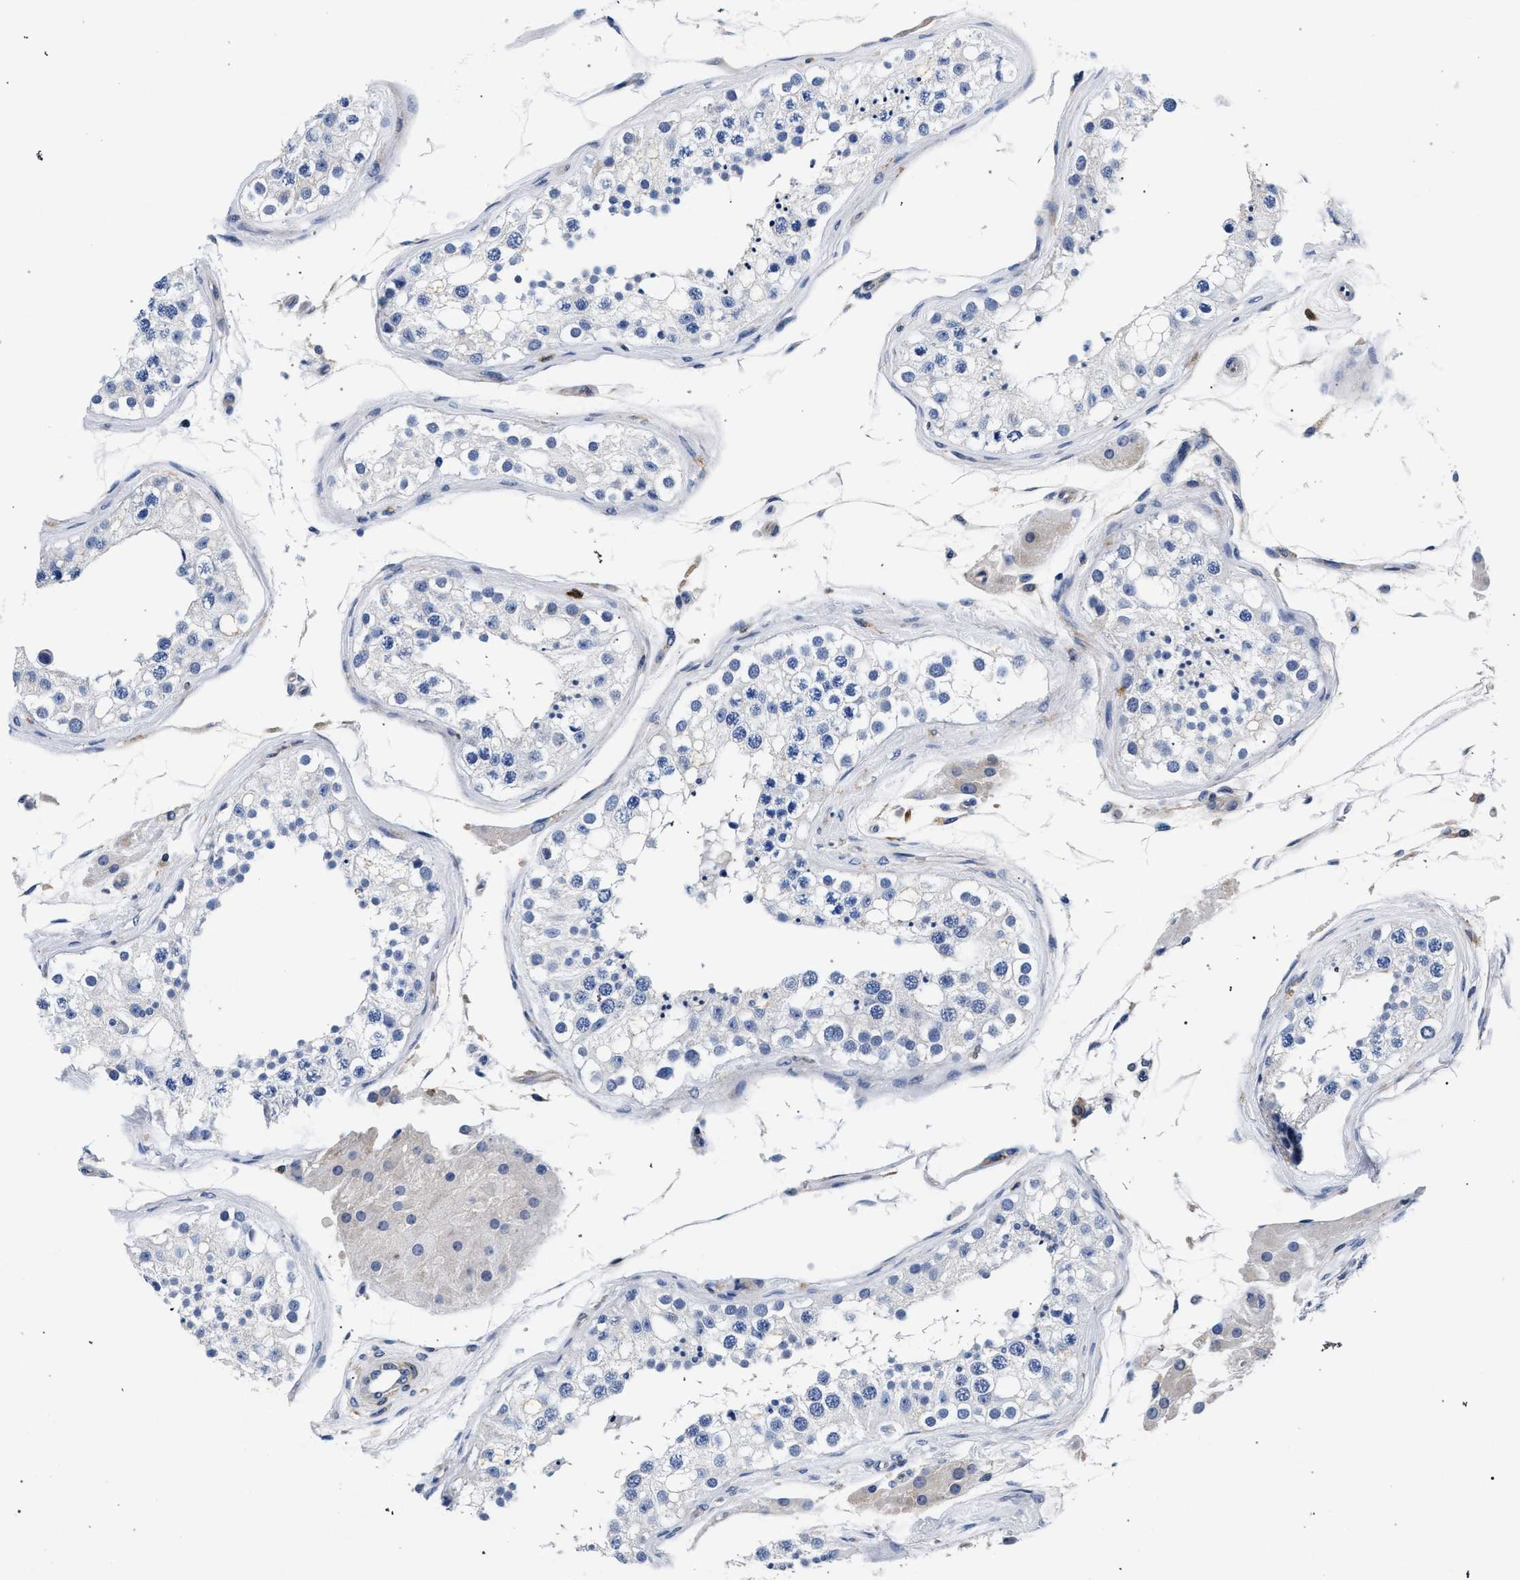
{"staining": {"intensity": "negative", "quantity": "none", "location": "none"}, "tissue": "testis", "cell_type": "Cells in seminiferous ducts", "image_type": "normal", "snomed": [{"axis": "morphology", "description": "Normal tissue, NOS"}, {"axis": "topography", "description": "Testis"}], "caption": "The histopathology image shows no significant positivity in cells in seminiferous ducts of testis.", "gene": "LASP1", "patient": {"sex": "male", "age": 68}}